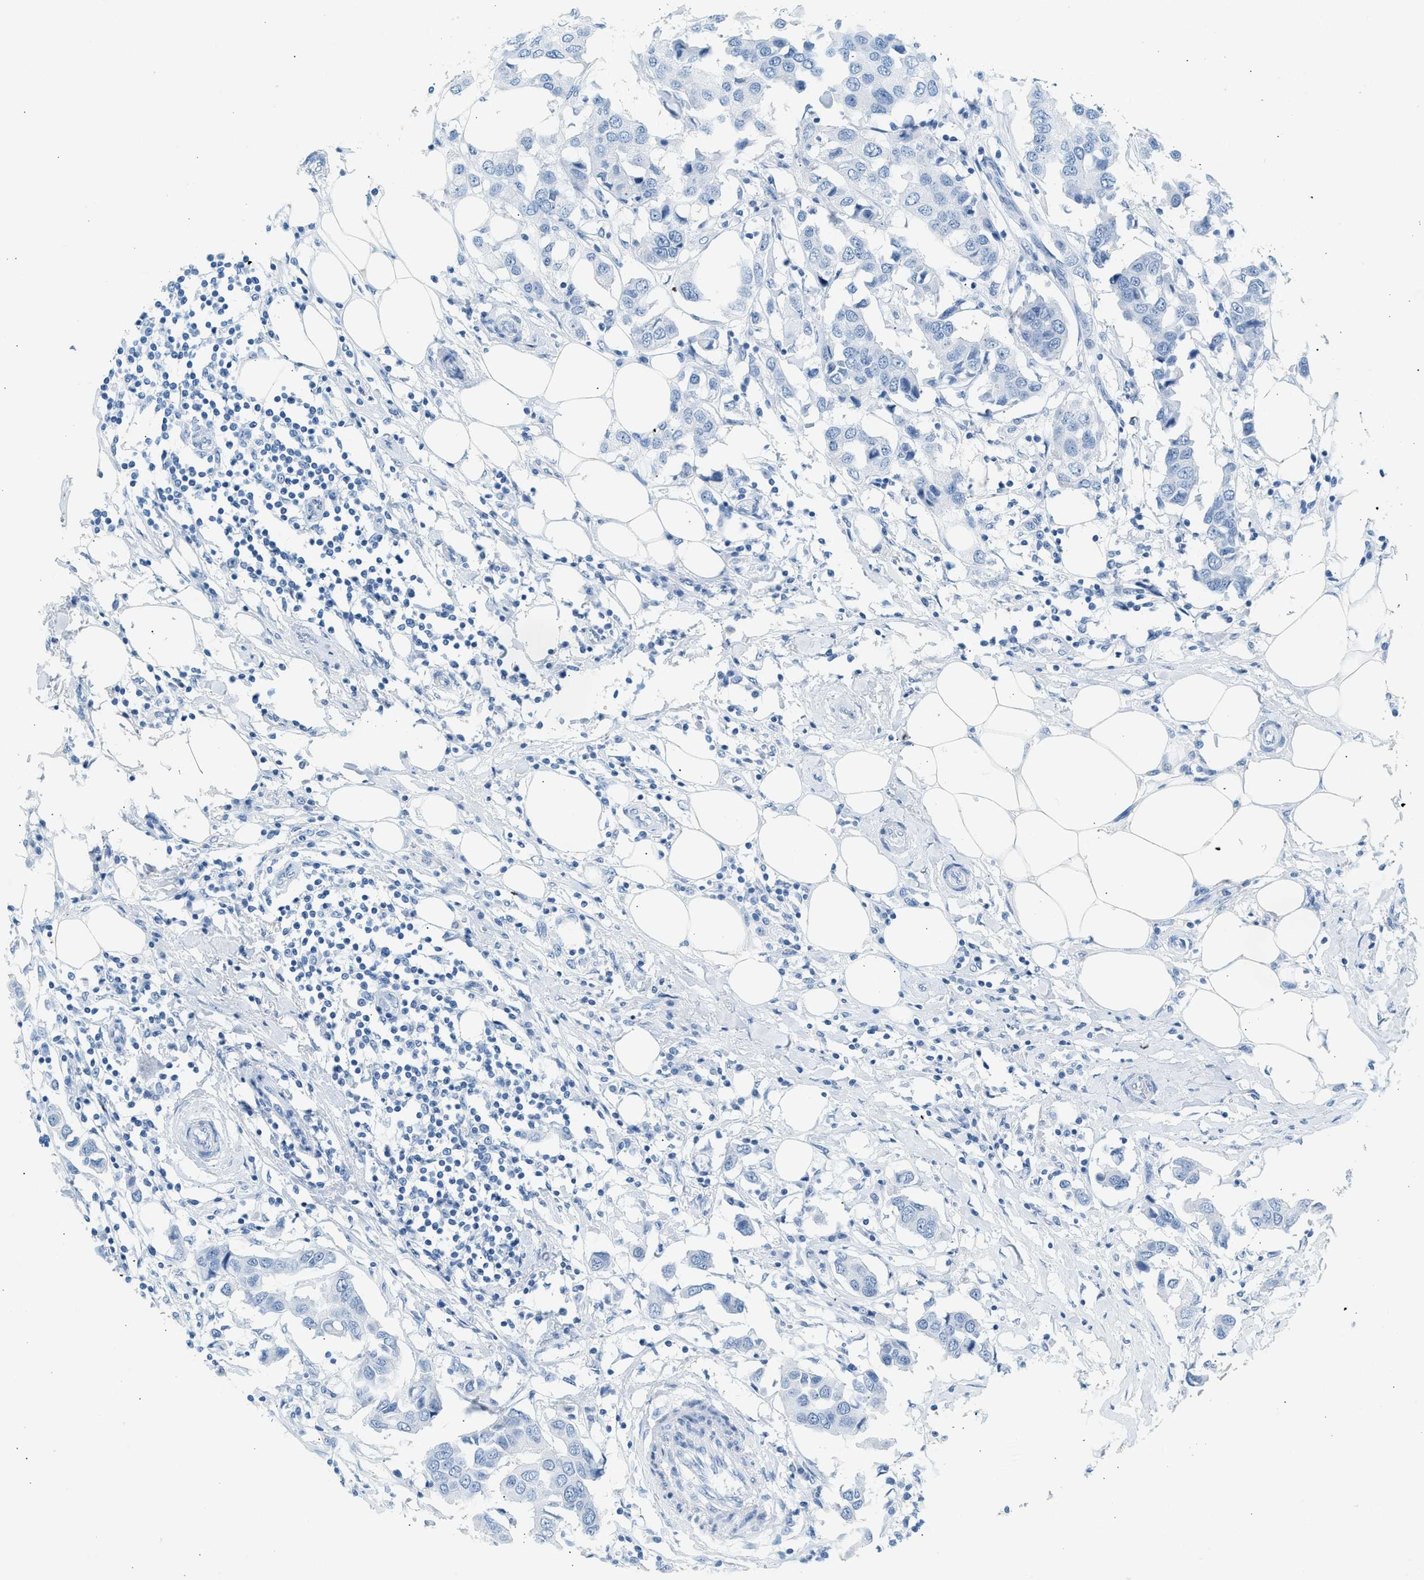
{"staining": {"intensity": "negative", "quantity": "none", "location": "none"}, "tissue": "breast cancer", "cell_type": "Tumor cells", "image_type": "cancer", "snomed": [{"axis": "morphology", "description": "Duct carcinoma"}, {"axis": "topography", "description": "Breast"}], "caption": "Immunohistochemical staining of breast cancer demonstrates no significant staining in tumor cells. The staining is performed using DAB brown chromogen with nuclei counter-stained in using hematoxylin.", "gene": "HHATL", "patient": {"sex": "female", "age": 80}}